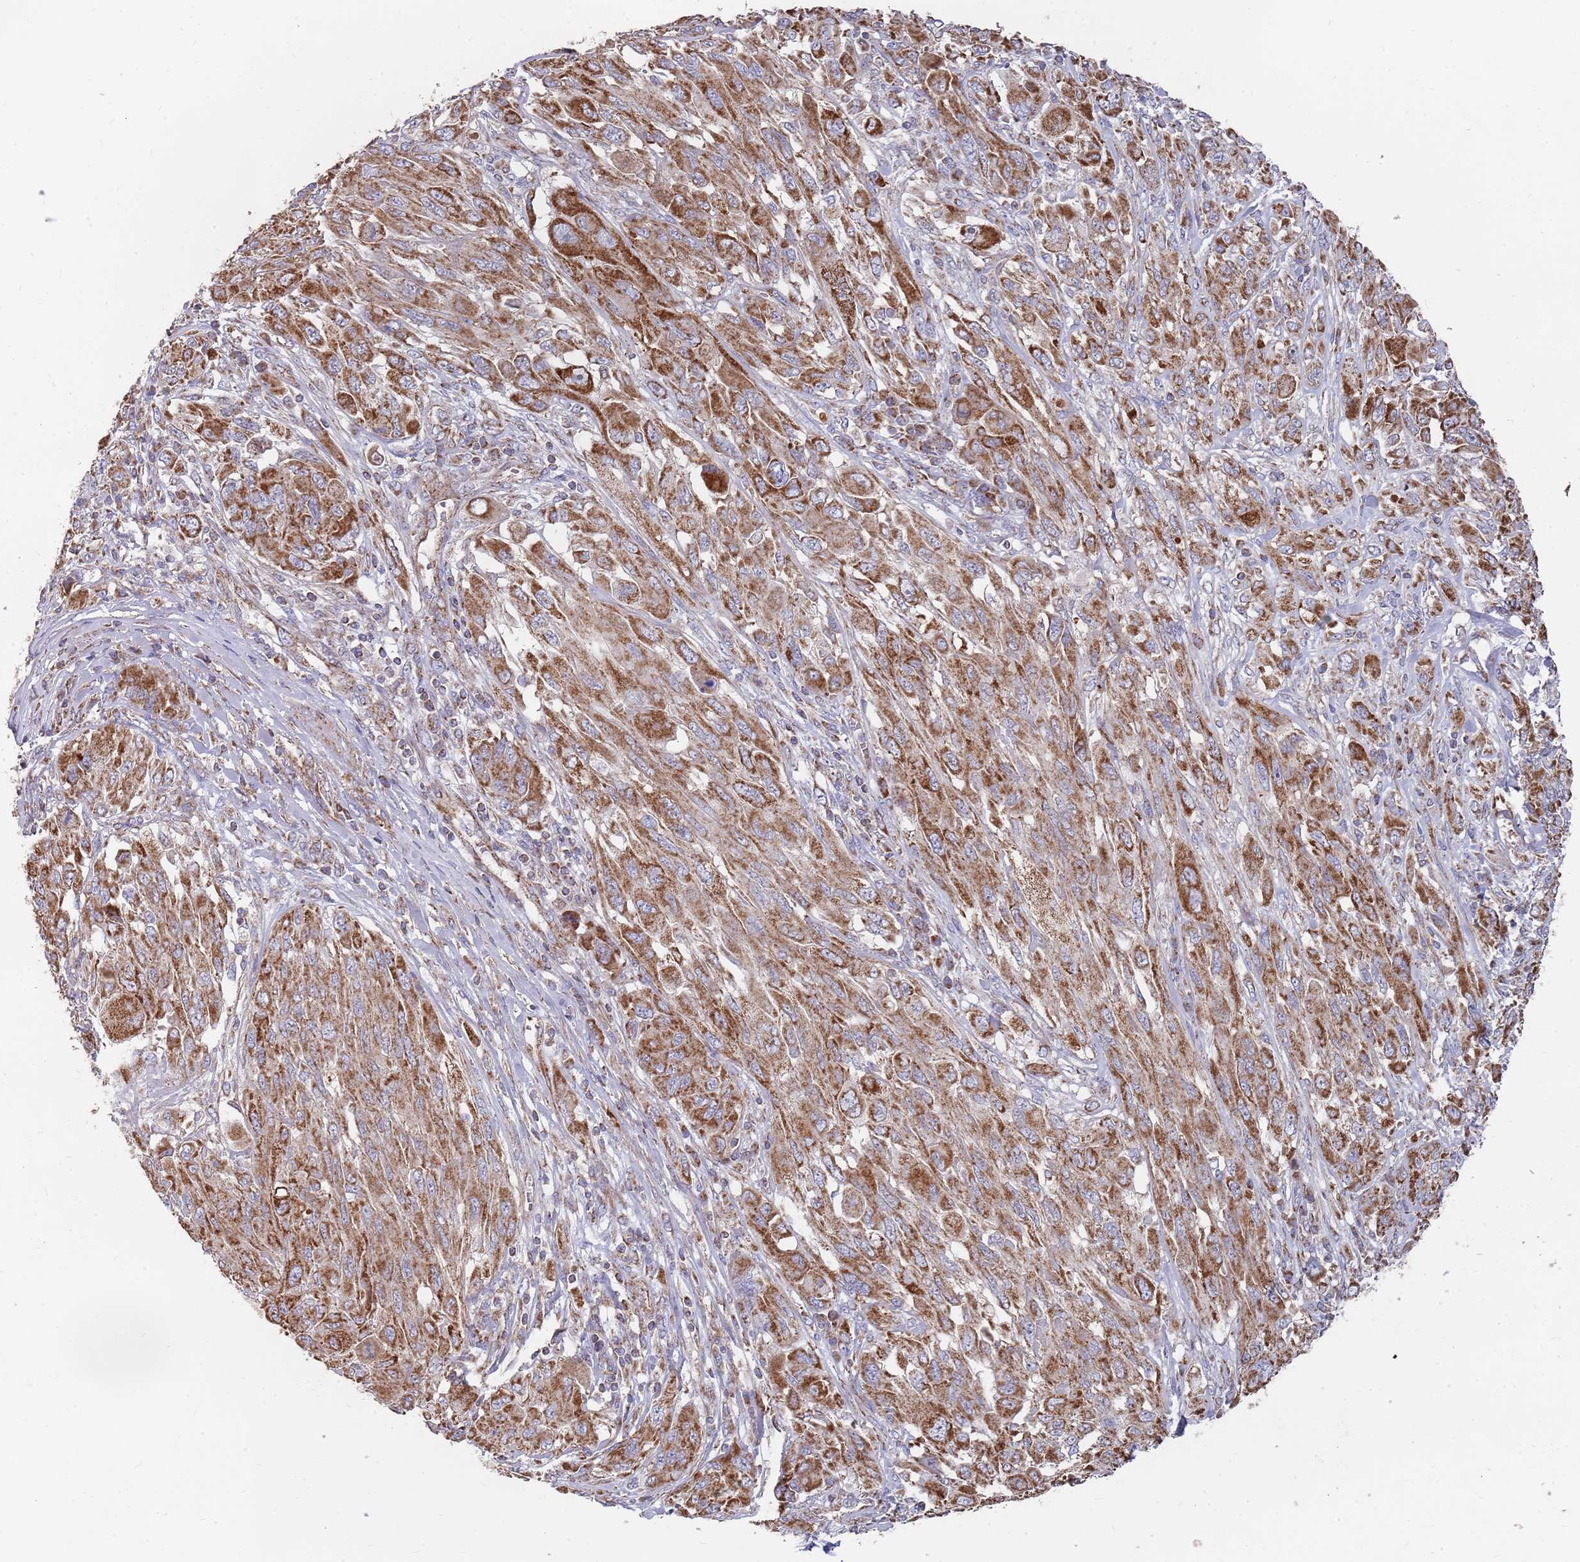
{"staining": {"intensity": "strong", "quantity": ">75%", "location": "cytoplasmic/membranous"}, "tissue": "melanoma", "cell_type": "Tumor cells", "image_type": "cancer", "snomed": [{"axis": "morphology", "description": "Malignant melanoma, NOS"}, {"axis": "topography", "description": "Skin"}], "caption": "Human melanoma stained with a brown dye exhibits strong cytoplasmic/membranous positive positivity in about >75% of tumor cells.", "gene": "WDFY3", "patient": {"sex": "female", "age": 91}}